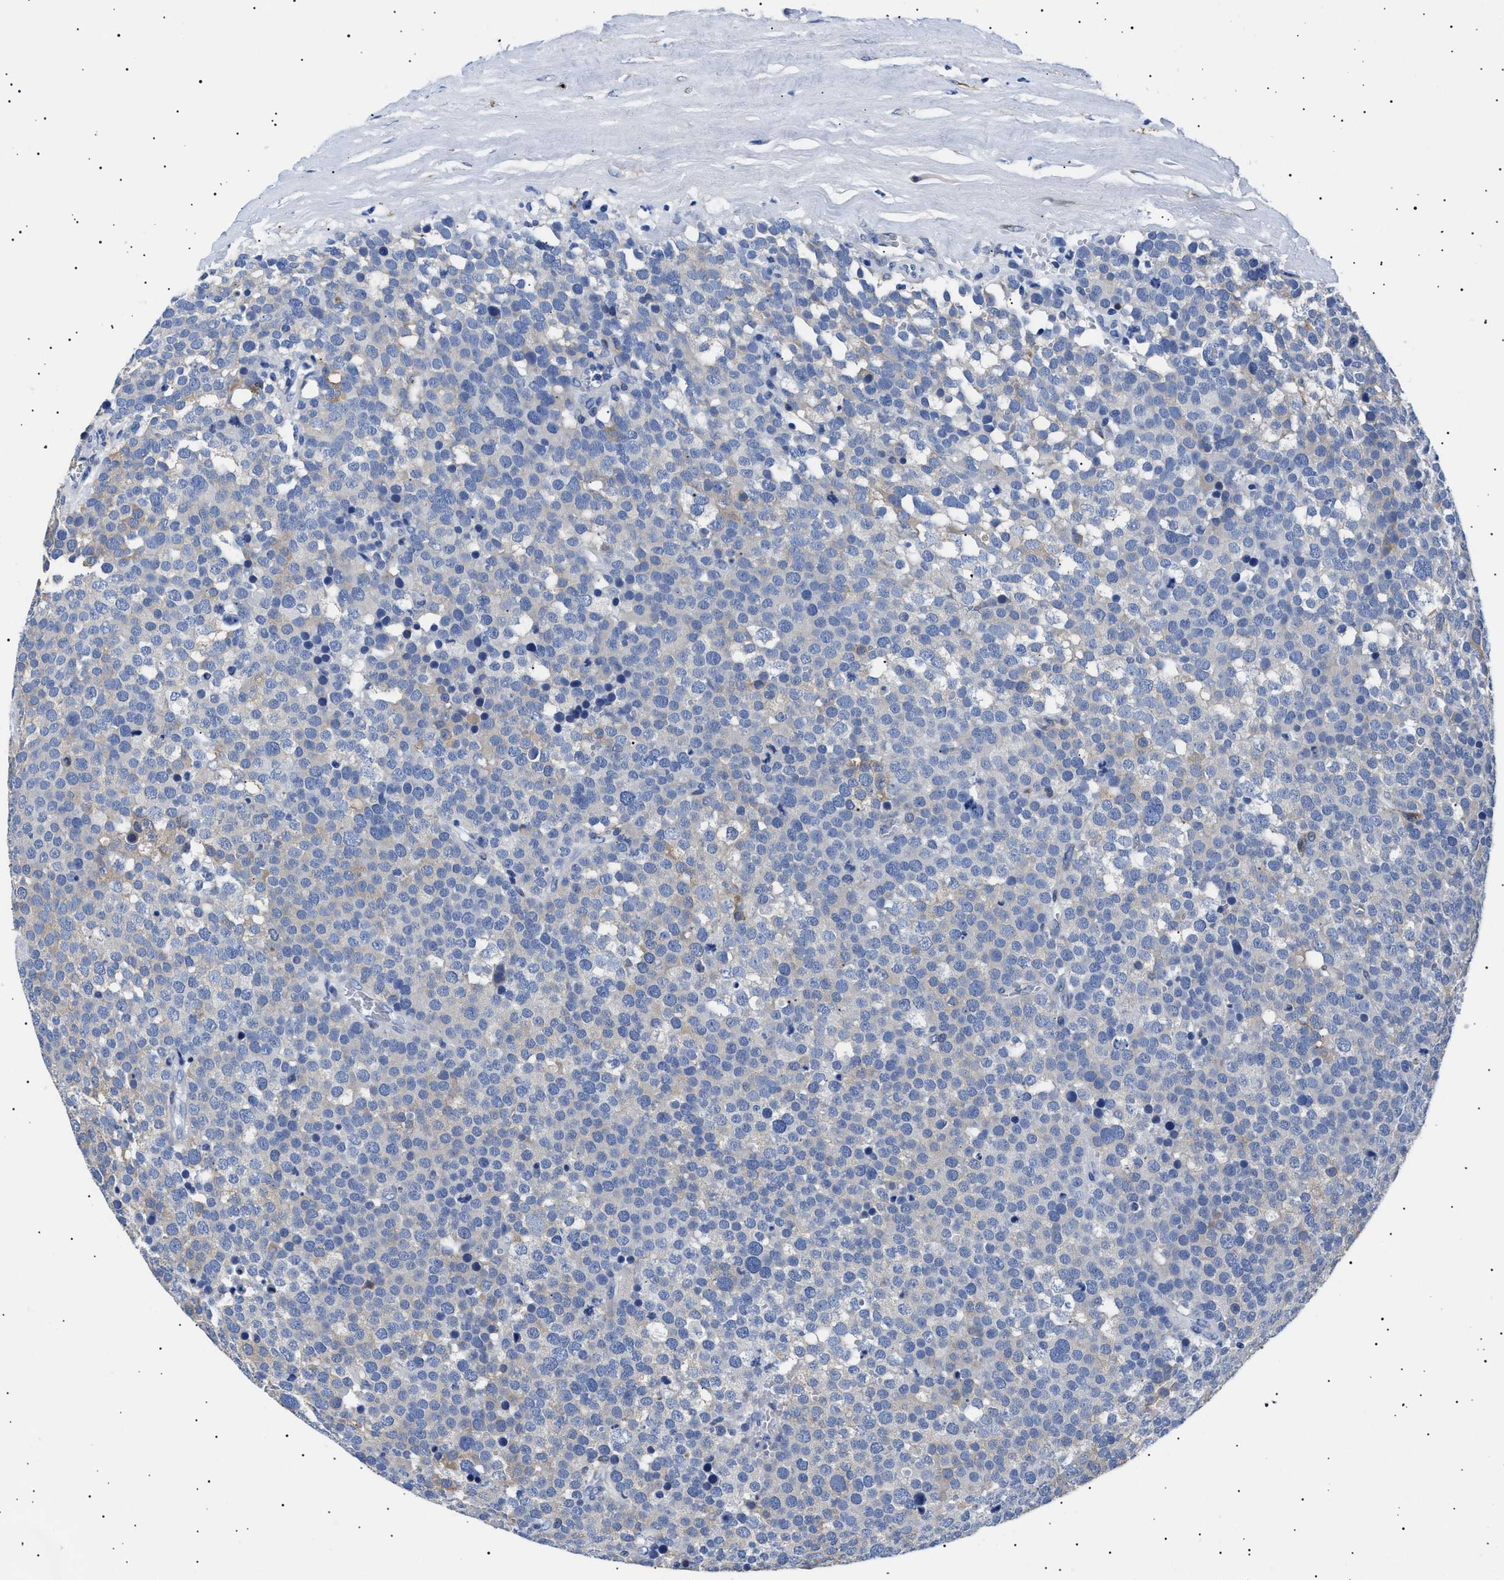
{"staining": {"intensity": "negative", "quantity": "none", "location": "none"}, "tissue": "testis cancer", "cell_type": "Tumor cells", "image_type": "cancer", "snomed": [{"axis": "morphology", "description": "Normal tissue, NOS"}, {"axis": "morphology", "description": "Seminoma, NOS"}, {"axis": "topography", "description": "Testis"}], "caption": "This is an IHC photomicrograph of human testis seminoma. There is no positivity in tumor cells.", "gene": "HEMGN", "patient": {"sex": "male", "age": 71}}